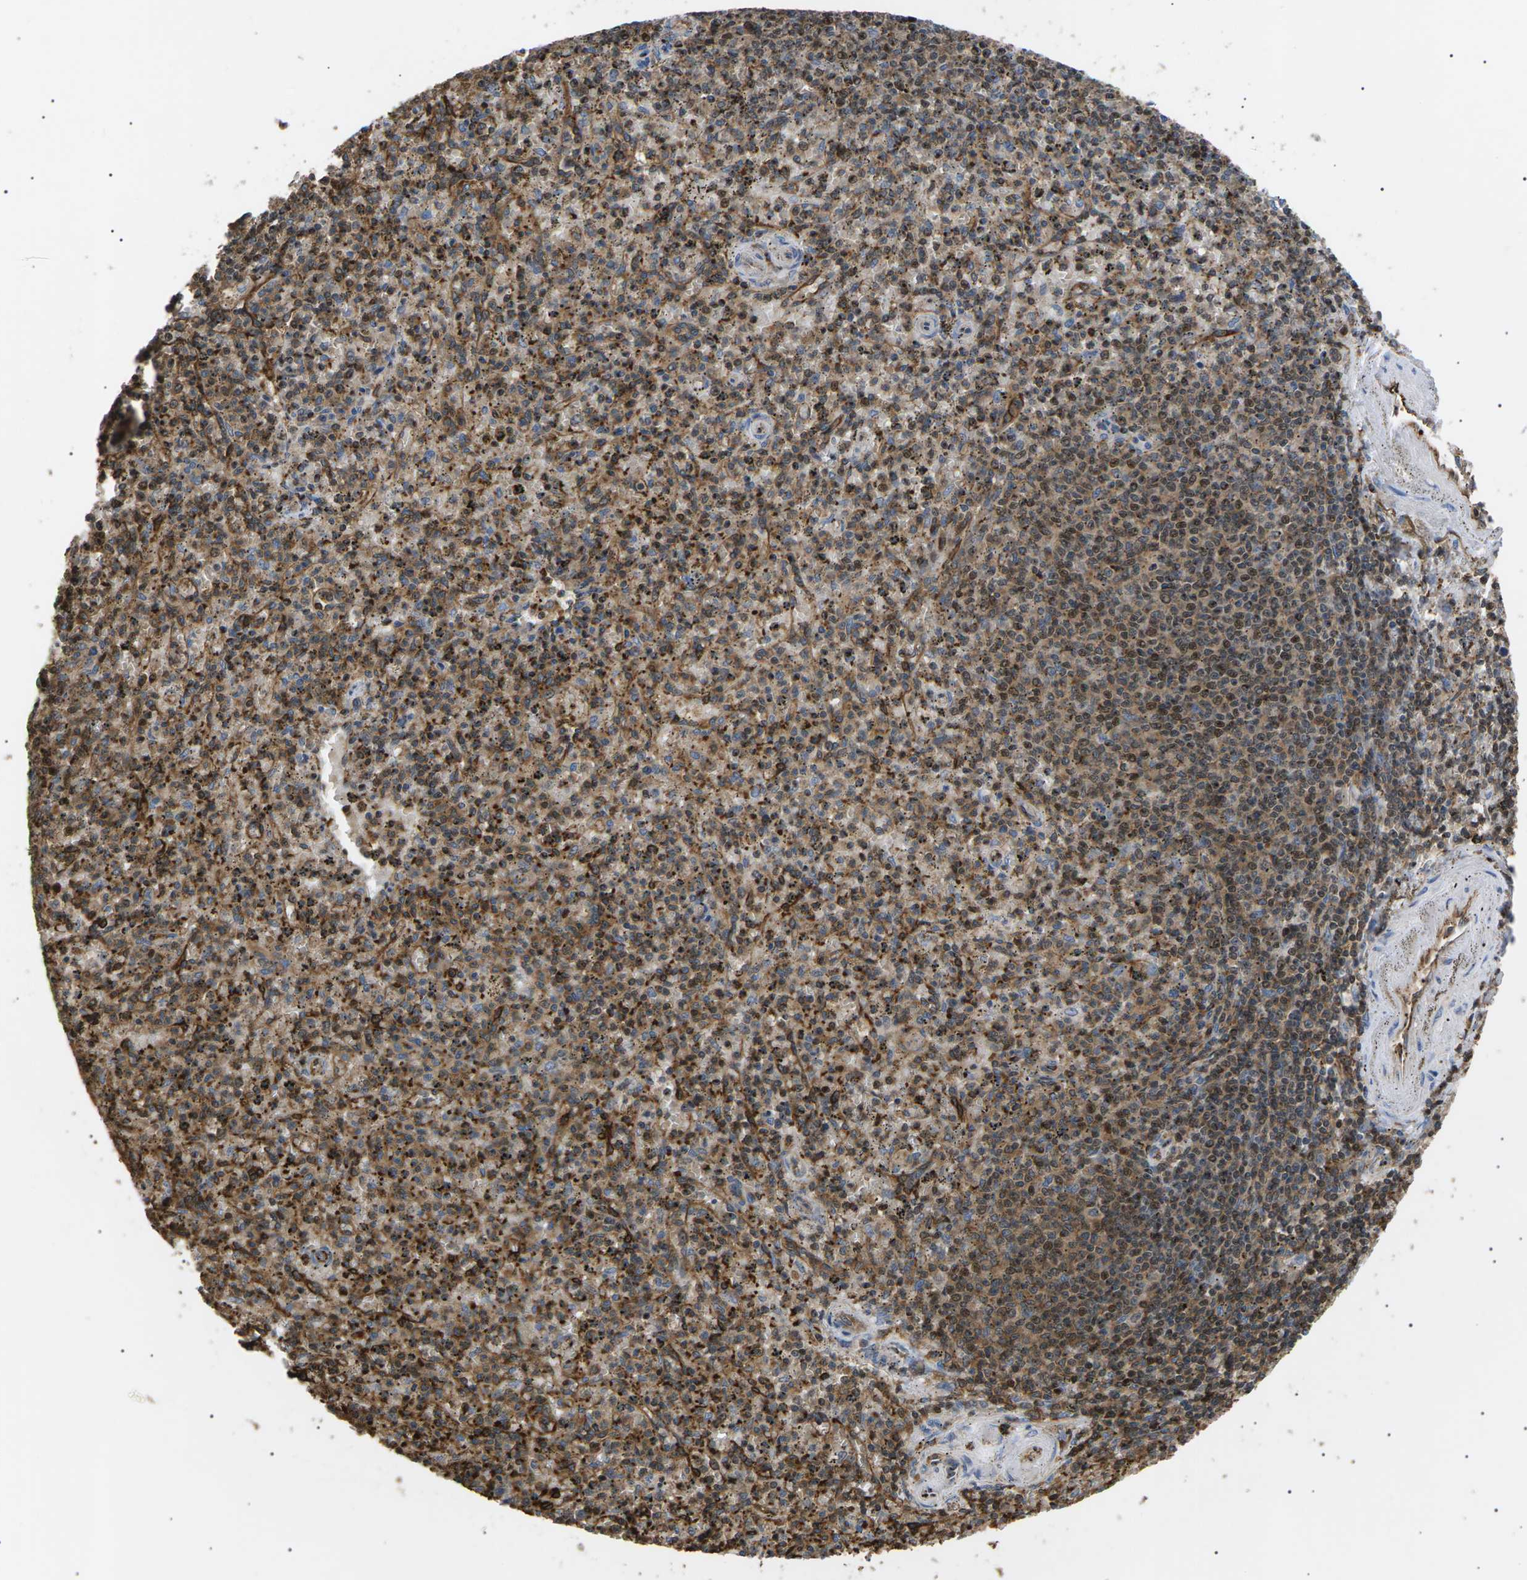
{"staining": {"intensity": "moderate", "quantity": "25%-75%", "location": "cytoplasmic/membranous"}, "tissue": "spleen", "cell_type": "Cells in red pulp", "image_type": "normal", "snomed": [{"axis": "morphology", "description": "Normal tissue, NOS"}, {"axis": "topography", "description": "Spleen"}], "caption": "Cells in red pulp show moderate cytoplasmic/membranous staining in about 25%-75% of cells in unremarkable spleen.", "gene": "TMTC4", "patient": {"sex": "male", "age": 72}}